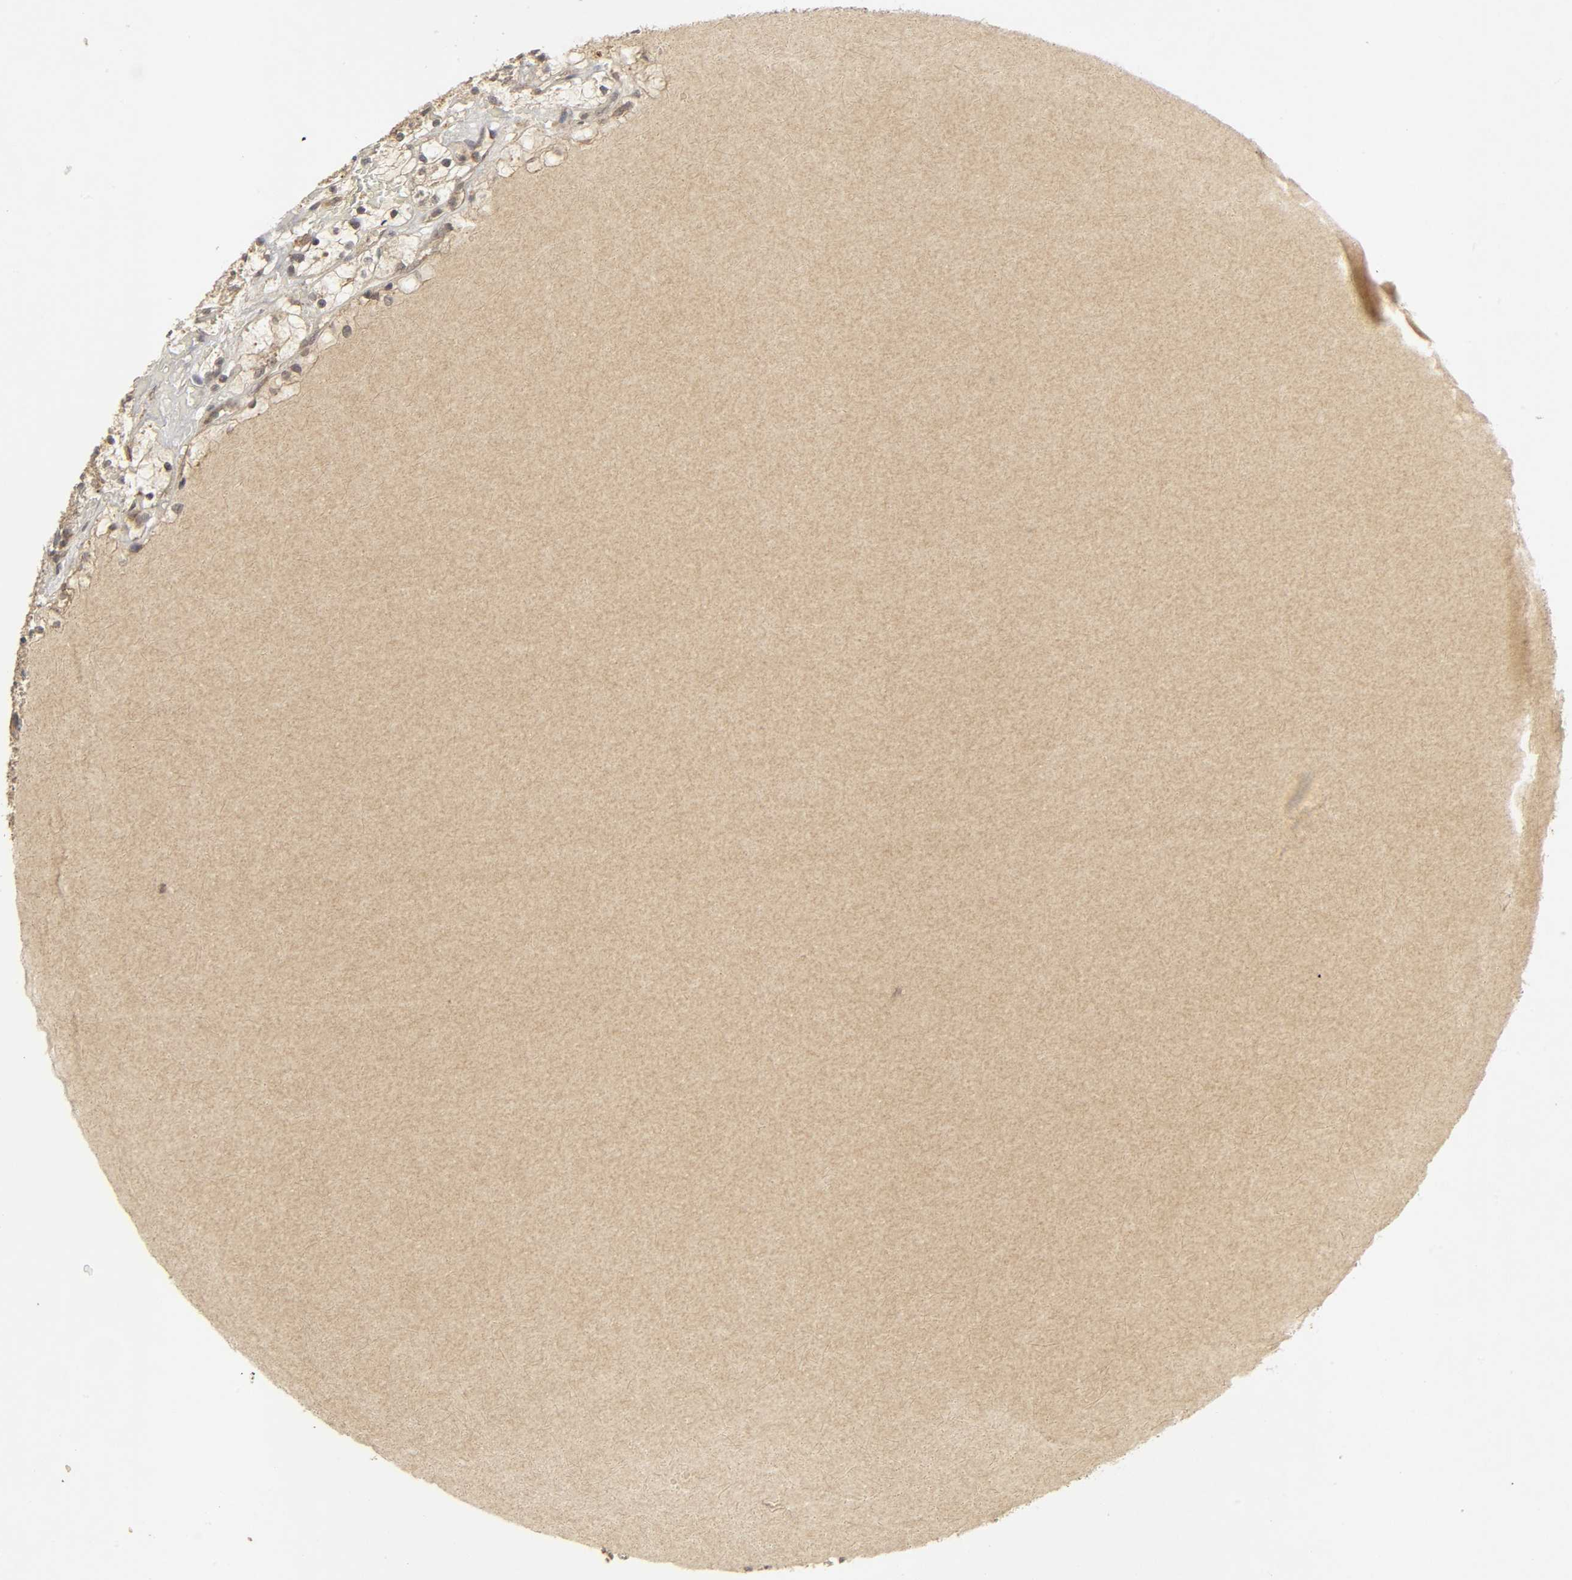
{"staining": {"intensity": "weak", "quantity": "25%-75%", "location": "cytoplasmic/membranous"}, "tissue": "renal cancer", "cell_type": "Tumor cells", "image_type": "cancer", "snomed": [{"axis": "morphology", "description": "Adenocarcinoma, NOS"}, {"axis": "topography", "description": "Kidney"}], "caption": "DAB (3,3'-diaminobenzidine) immunohistochemical staining of human renal adenocarcinoma demonstrates weak cytoplasmic/membranous protein staining in about 25%-75% of tumor cells.", "gene": "TRAF6", "patient": {"sex": "female", "age": 60}}